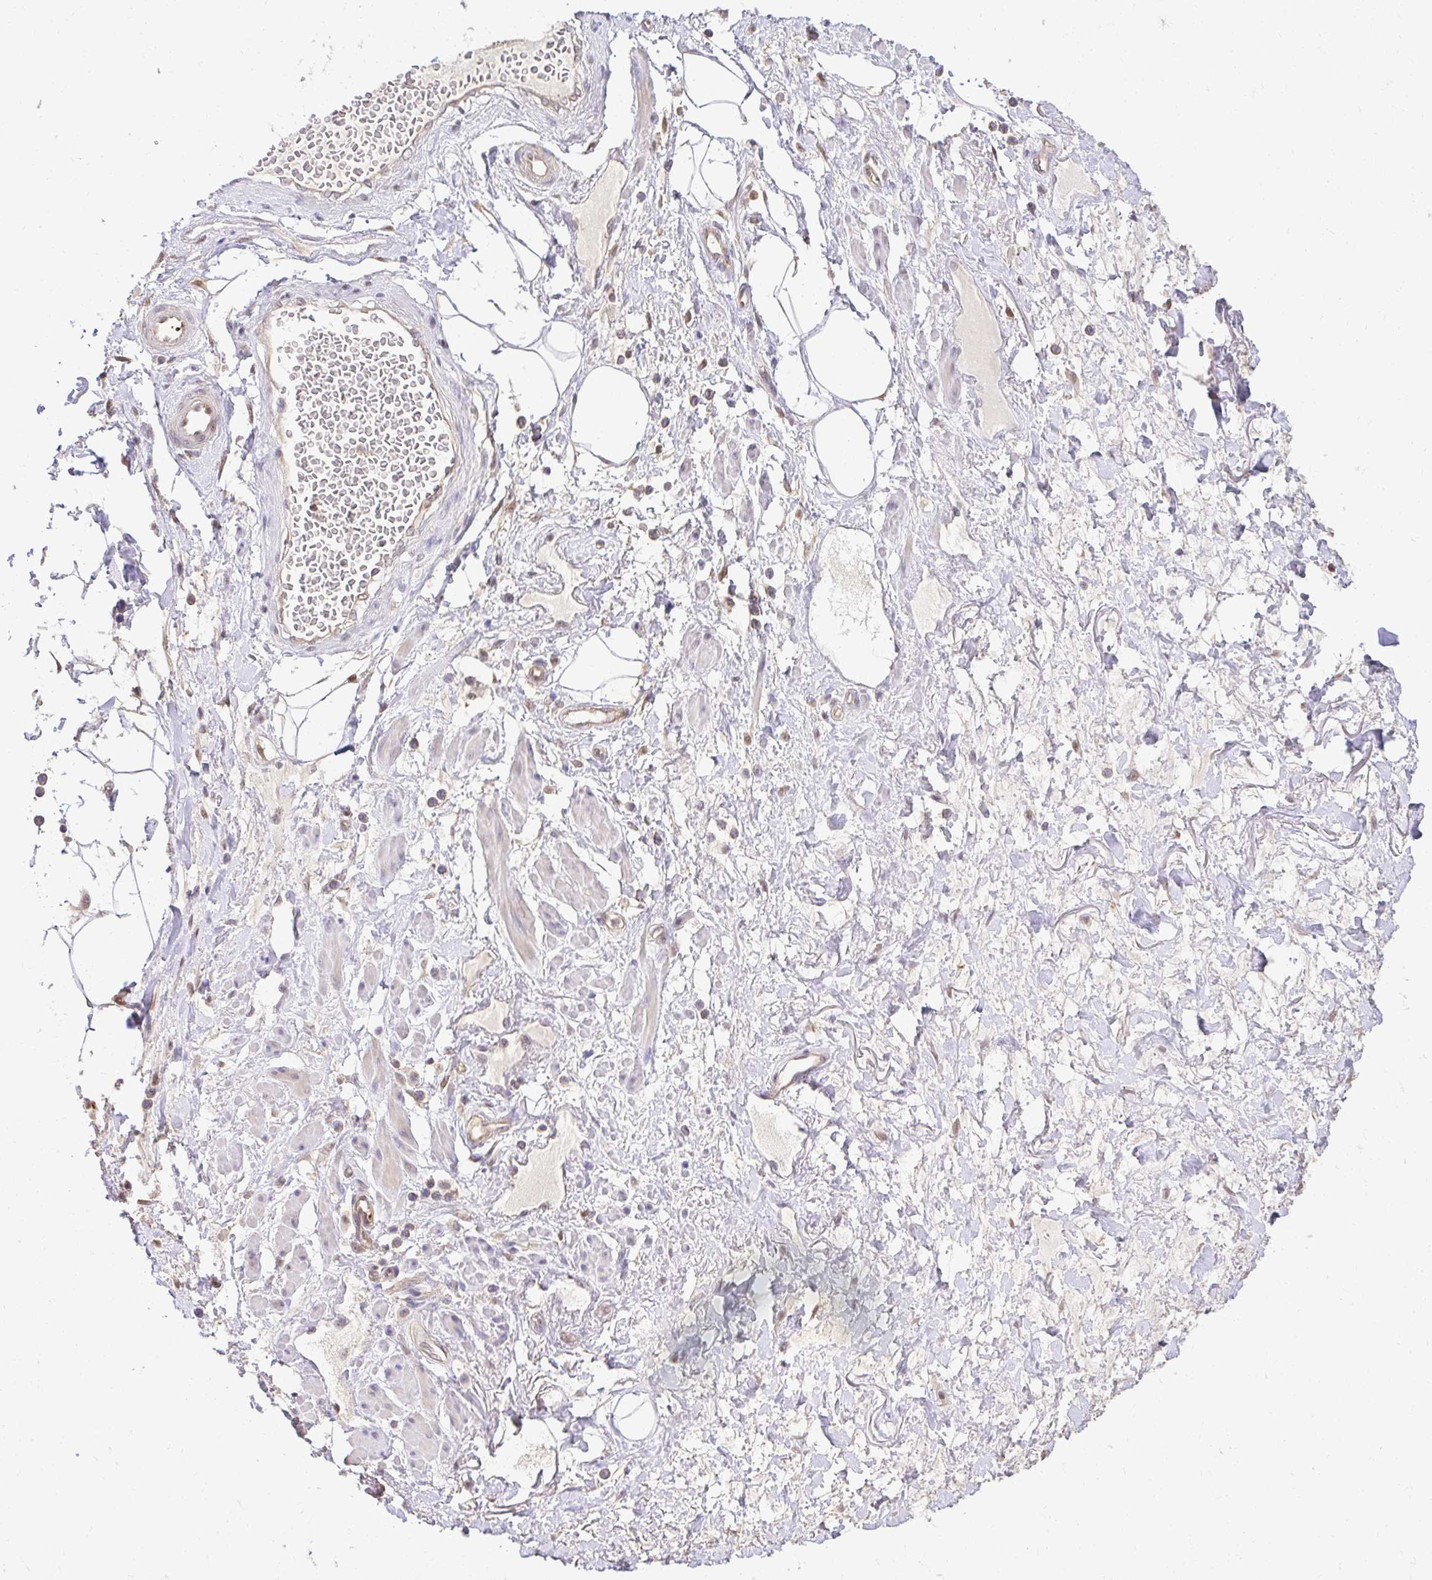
{"staining": {"intensity": "negative", "quantity": "none", "location": "none"}, "tissue": "adipose tissue", "cell_type": "Adipocytes", "image_type": "normal", "snomed": [{"axis": "morphology", "description": "Normal tissue, NOS"}, {"axis": "topography", "description": "Vagina"}, {"axis": "topography", "description": "Peripheral nerve tissue"}], "caption": "A histopathology image of adipose tissue stained for a protein displays no brown staining in adipocytes. (DAB (3,3'-diaminobenzidine) immunohistochemistry, high magnification).", "gene": "PSMA4", "patient": {"sex": "female", "age": 71}}